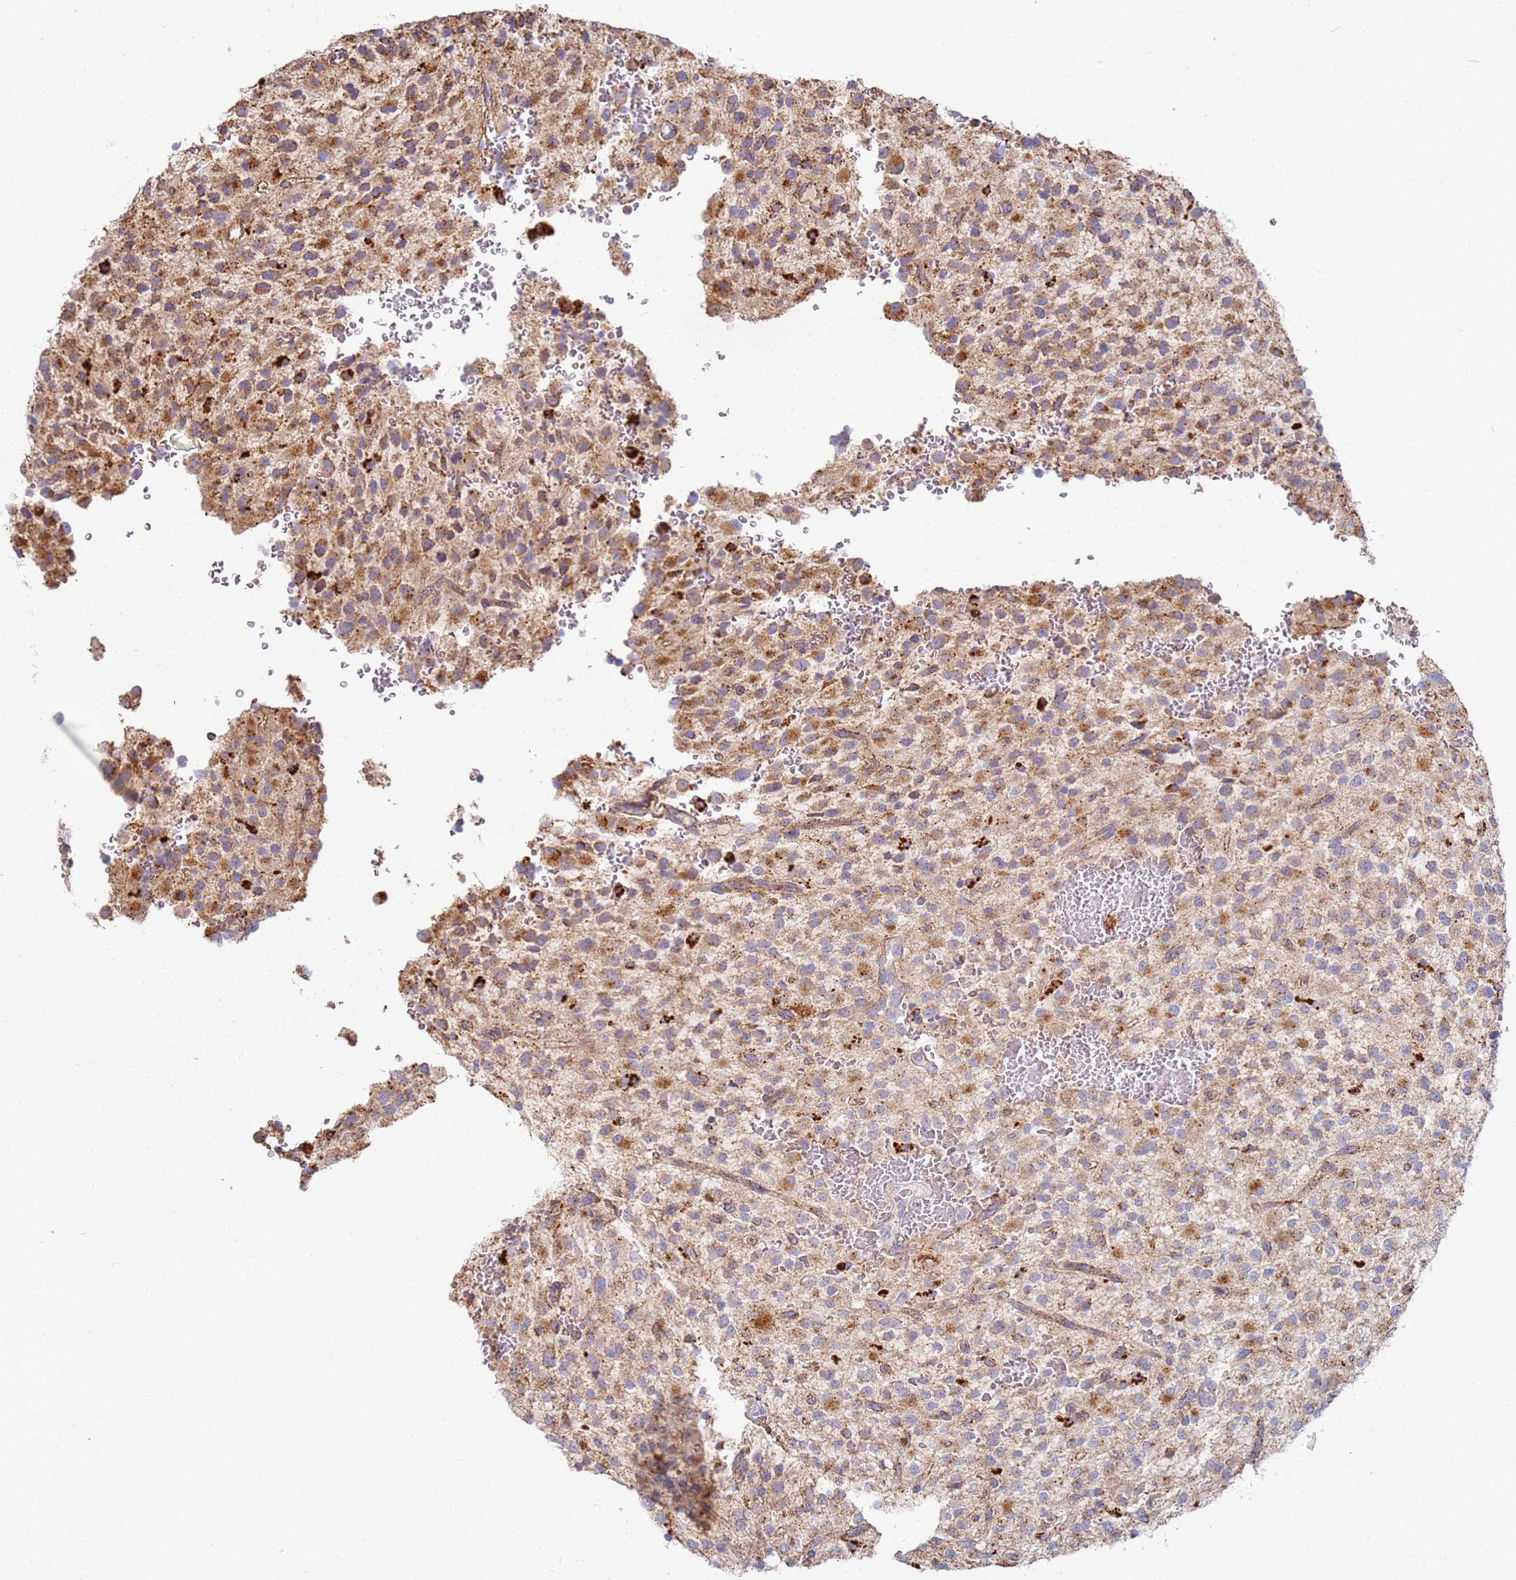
{"staining": {"intensity": "moderate", "quantity": ">75%", "location": "cytoplasmic/membranous"}, "tissue": "glioma", "cell_type": "Tumor cells", "image_type": "cancer", "snomed": [{"axis": "morphology", "description": "Glioma, malignant, High grade"}, {"axis": "topography", "description": "Brain"}], "caption": "DAB (3,3'-diaminobenzidine) immunohistochemical staining of human glioma reveals moderate cytoplasmic/membranous protein staining in about >75% of tumor cells.", "gene": "TMEM229B", "patient": {"sex": "male", "age": 34}}